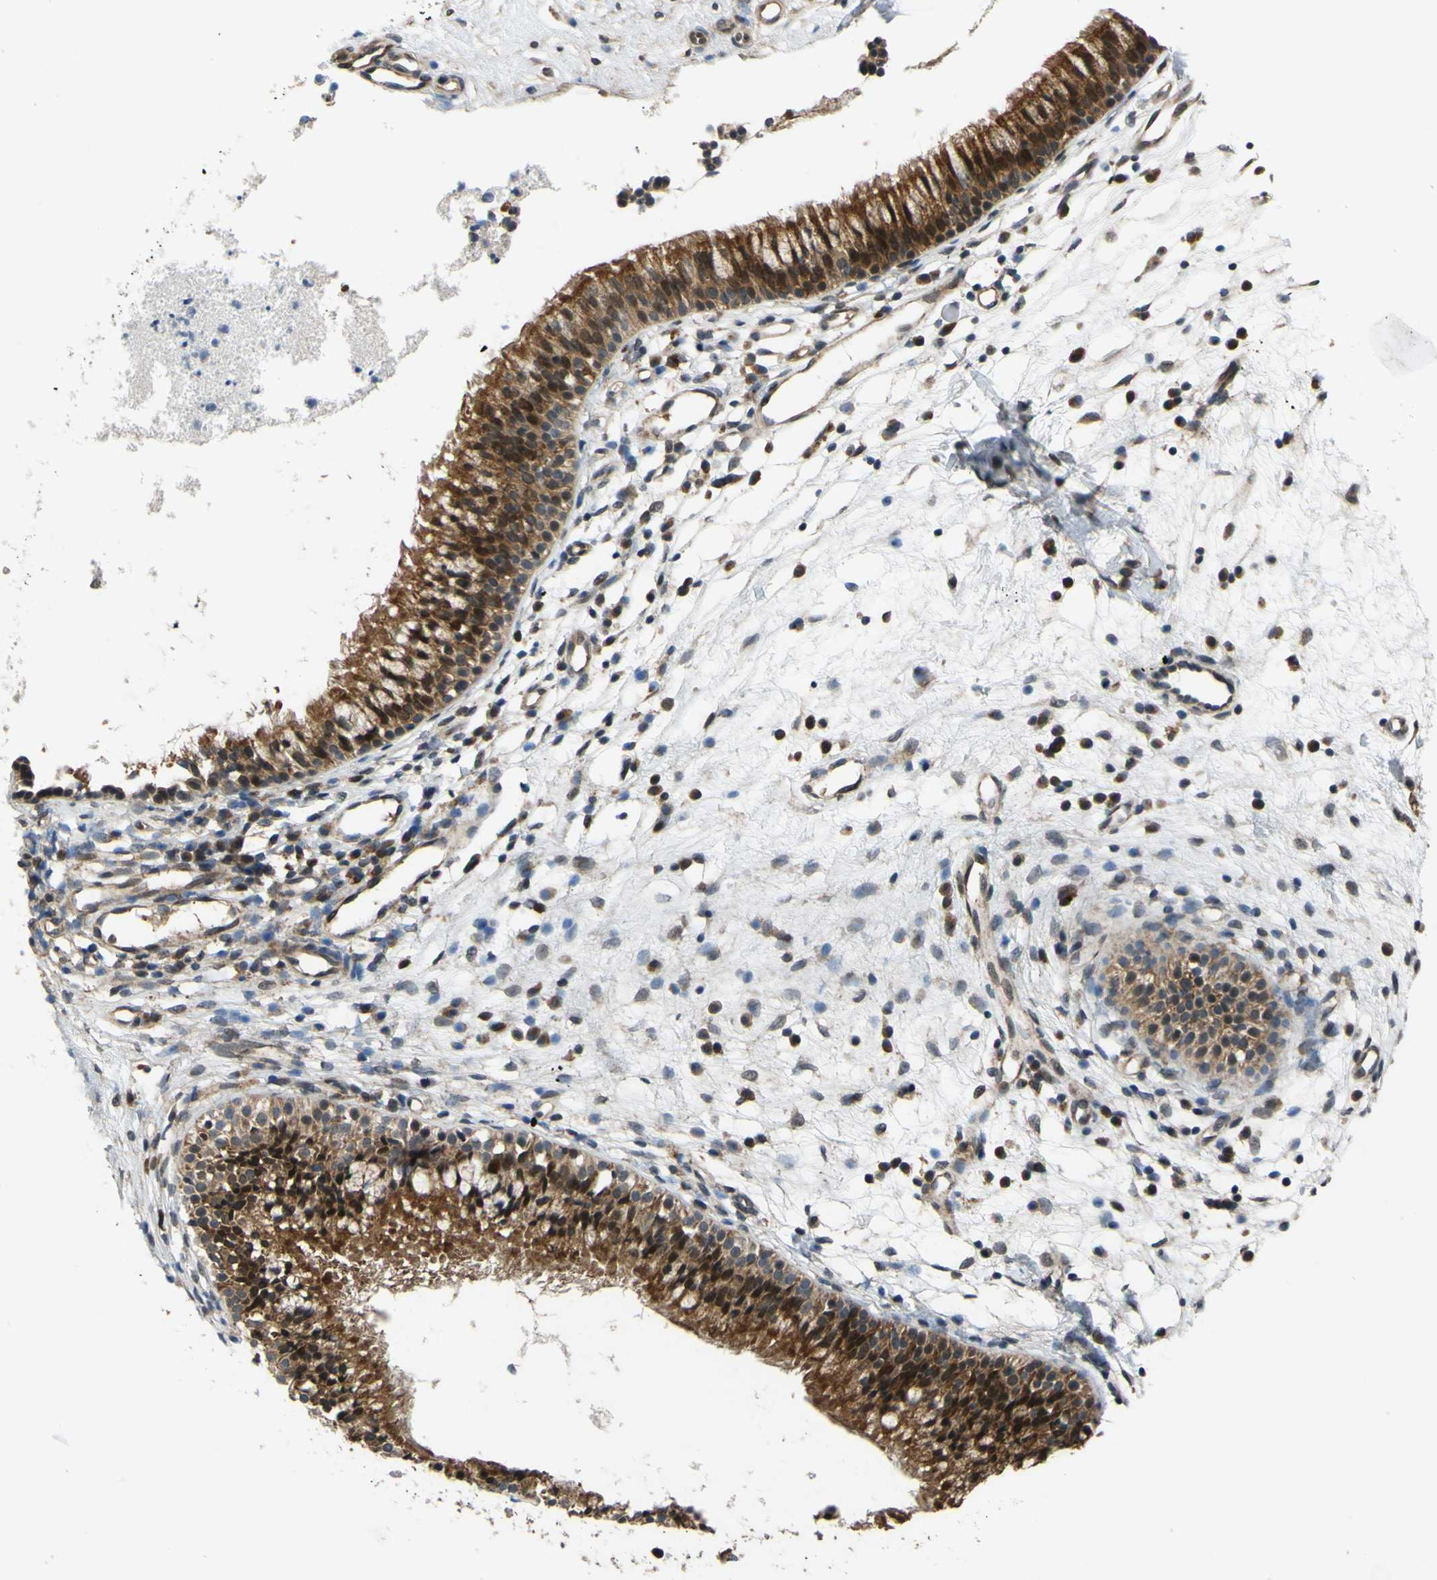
{"staining": {"intensity": "strong", "quantity": ">75%", "location": "cytoplasmic/membranous"}, "tissue": "nasopharynx", "cell_type": "Respiratory epithelial cells", "image_type": "normal", "snomed": [{"axis": "morphology", "description": "Normal tissue, NOS"}, {"axis": "topography", "description": "Nasopharynx"}], "caption": "A high-resolution micrograph shows immunohistochemistry (IHC) staining of unremarkable nasopharynx, which demonstrates strong cytoplasmic/membranous positivity in approximately >75% of respiratory epithelial cells.", "gene": "ABCC8", "patient": {"sex": "male", "age": 21}}